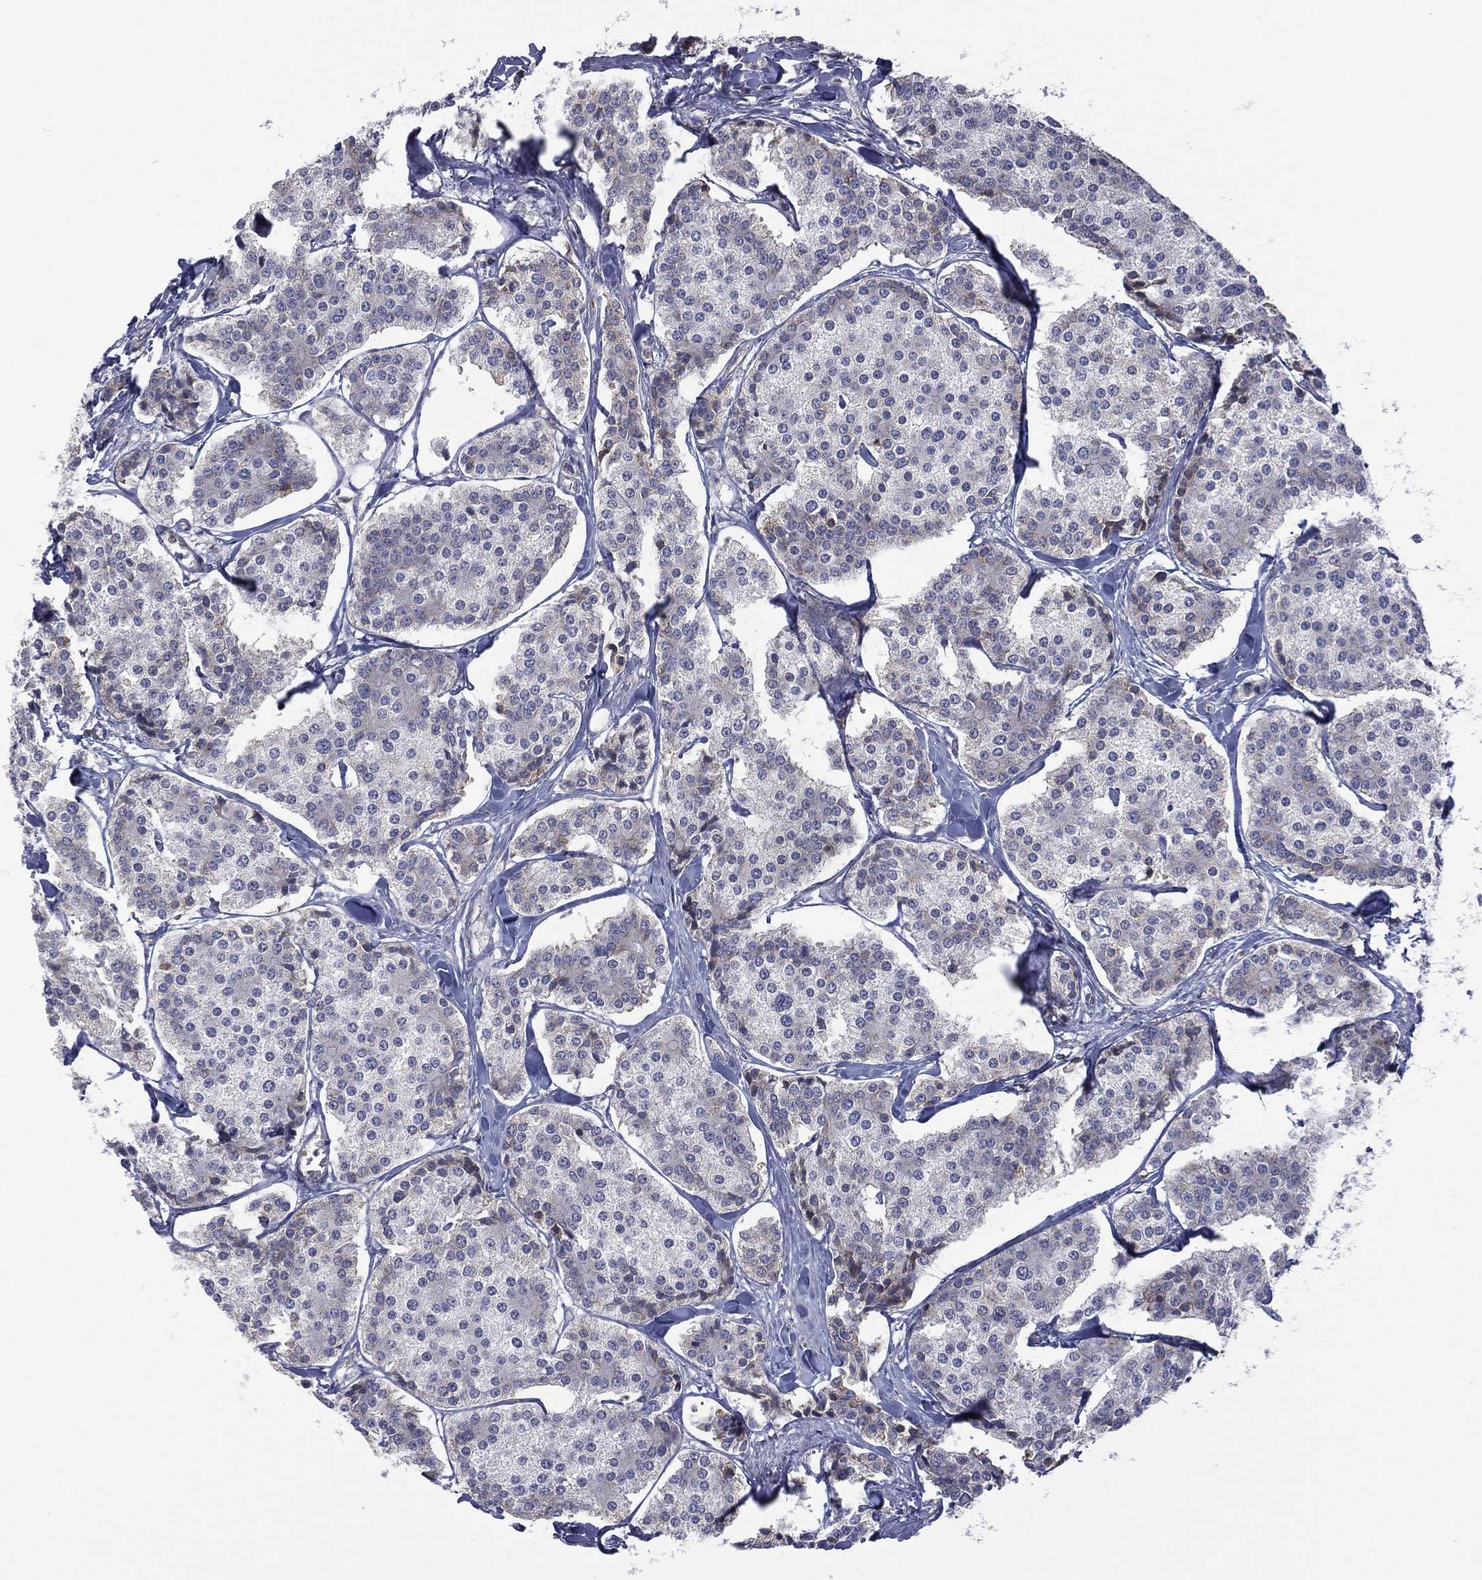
{"staining": {"intensity": "negative", "quantity": "none", "location": "none"}, "tissue": "carcinoid", "cell_type": "Tumor cells", "image_type": "cancer", "snomed": [{"axis": "morphology", "description": "Carcinoid, malignant, NOS"}, {"axis": "topography", "description": "Small intestine"}], "caption": "The IHC histopathology image has no significant staining in tumor cells of carcinoid (malignant) tissue.", "gene": "C20orf96", "patient": {"sex": "female", "age": 65}}